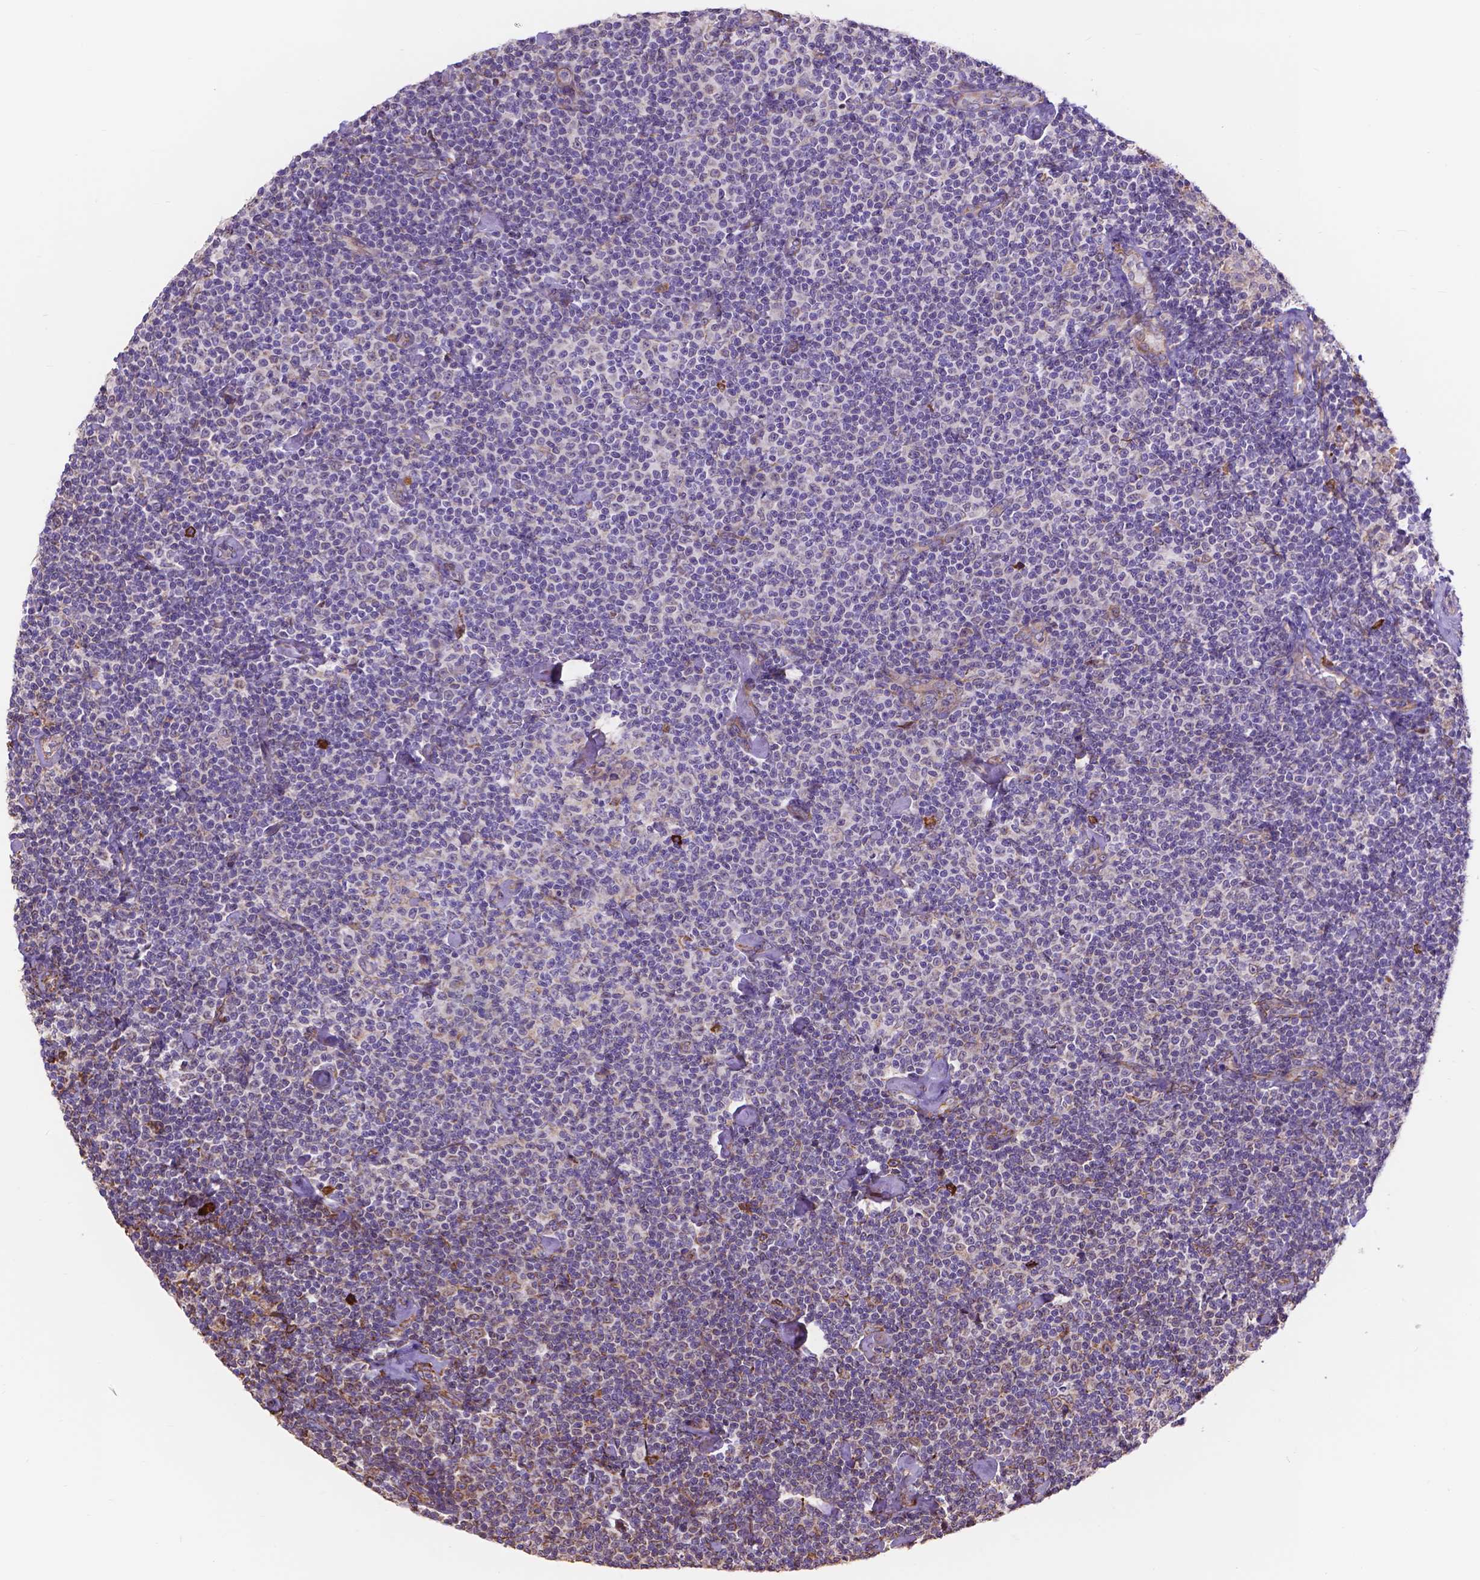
{"staining": {"intensity": "negative", "quantity": "none", "location": "none"}, "tissue": "lymphoma", "cell_type": "Tumor cells", "image_type": "cancer", "snomed": [{"axis": "morphology", "description": "Malignant lymphoma, non-Hodgkin's type, Low grade"}, {"axis": "topography", "description": "Lymph node"}], "caption": "This image is of low-grade malignant lymphoma, non-Hodgkin's type stained with immunohistochemistry (IHC) to label a protein in brown with the nuclei are counter-stained blue. There is no positivity in tumor cells.", "gene": "IPO11", "patient": {"sex": "male", "age": 81}}